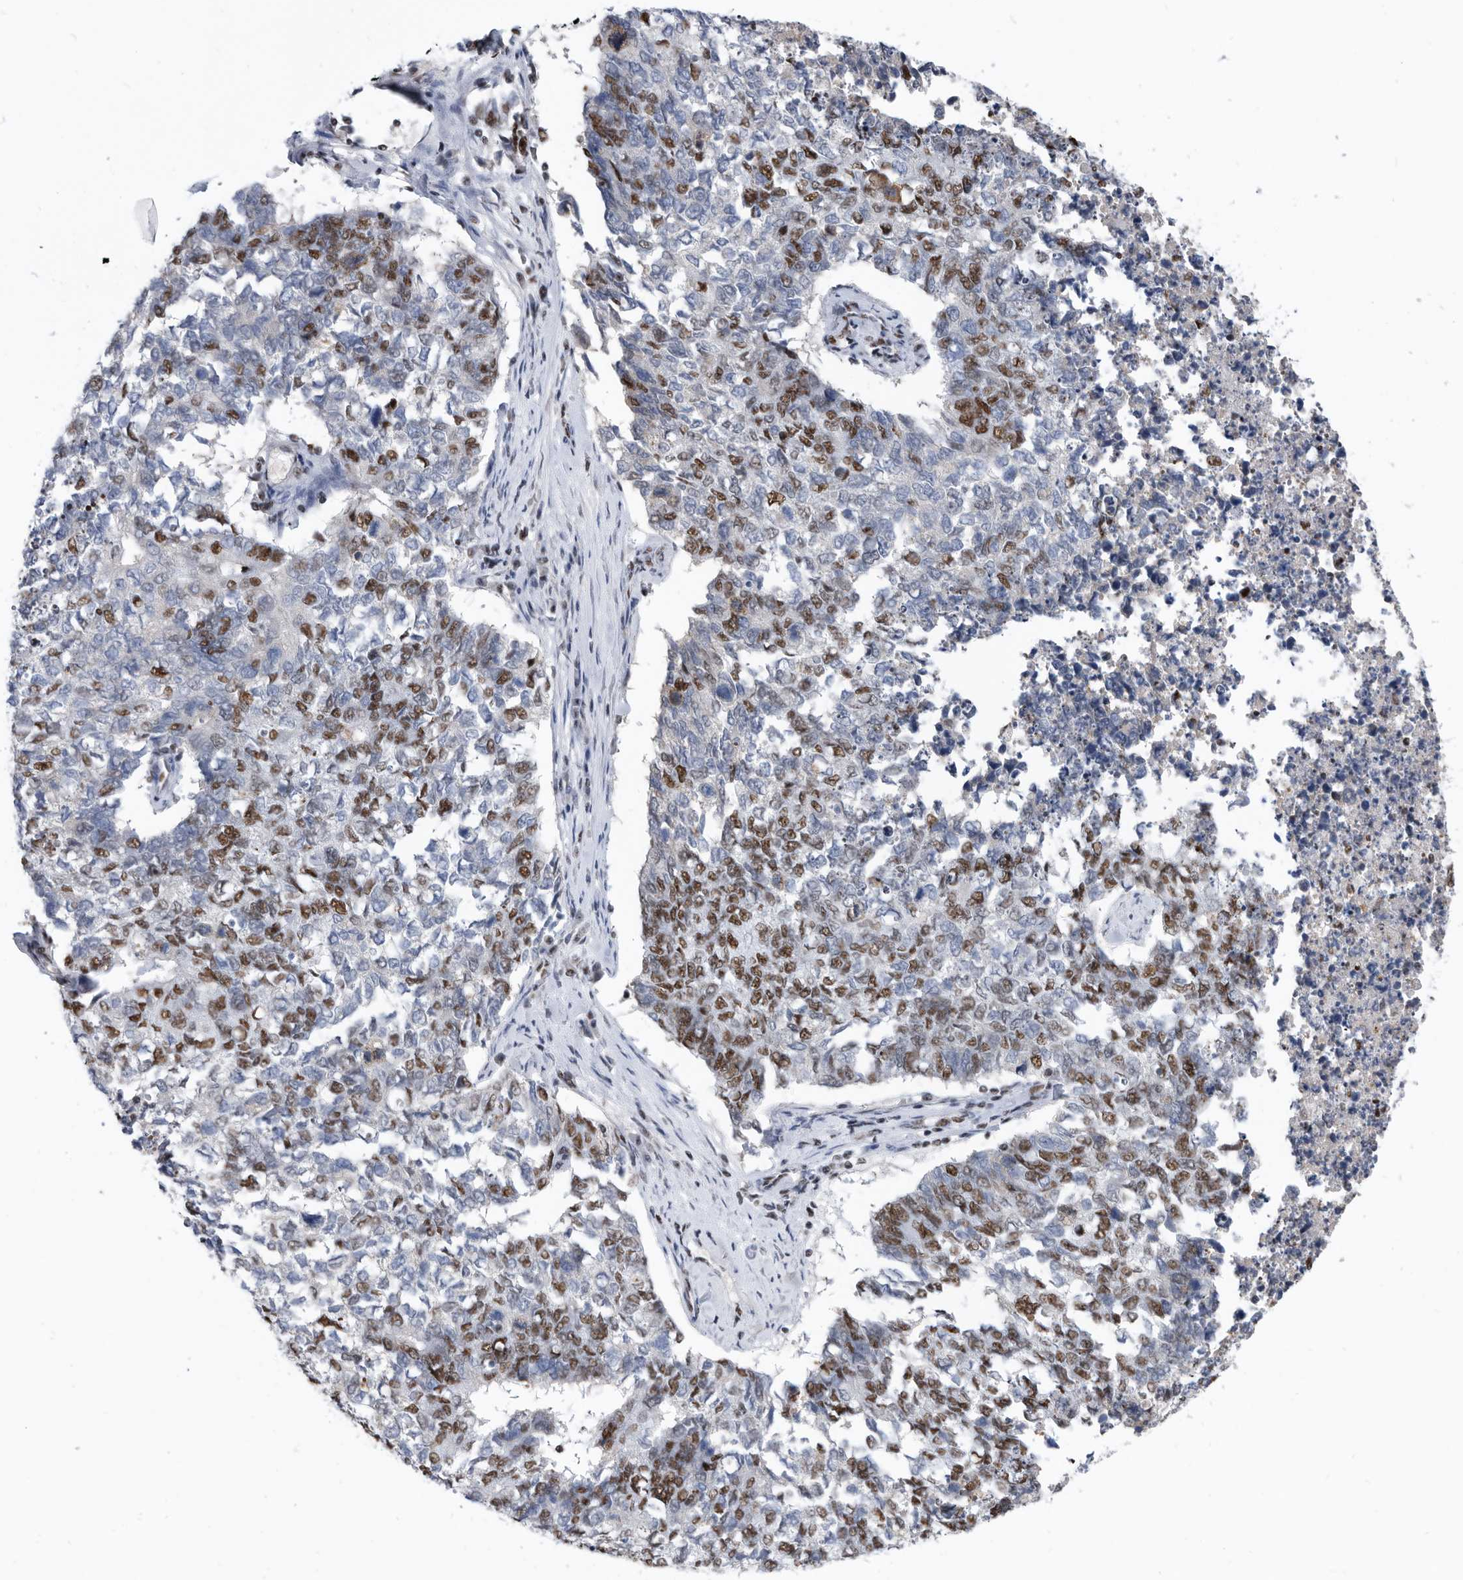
{"staining": {"intensity": "moderate", "quantity": "25%-75%", "location": "nuclear"}, "tissue": "cervical cancer", "cell_type": "Tumor cells", "image_type": "cancer", "snomed": [{"axis": "morphology", "description": "Squamous cell carcinoma, NOS"}, {"axis": "topography", "description": "Cervix"}], "caption": "This histopathology image shows IHC staining of cervical cancer (squamous cell carcinoma), with medium moderate nuclear expression in about 25%-75% of tumor cells.", "gene": "SF3A1", "patient": {"sex": "female", "age": 63}}